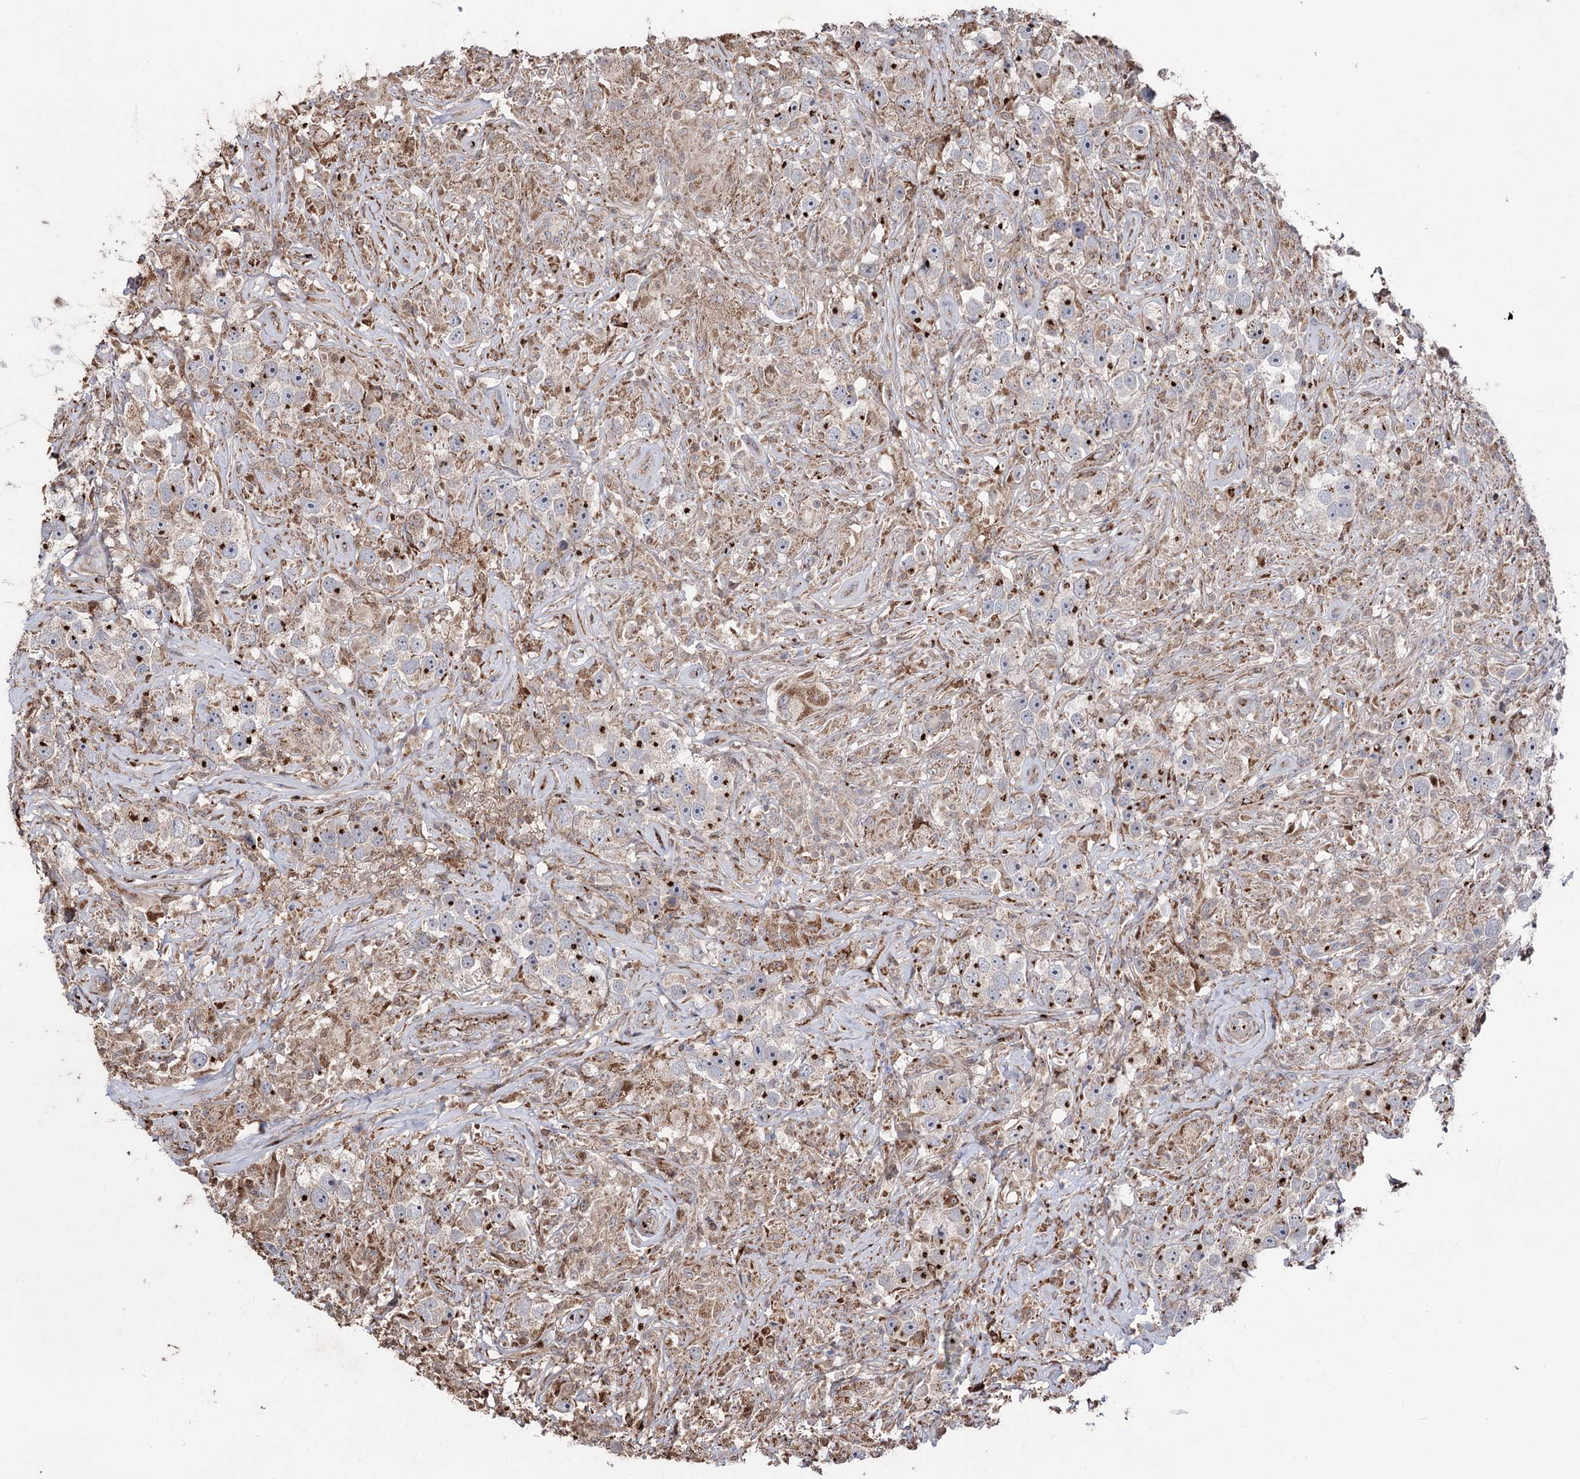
{"staining": {"intensity": "strong", "quantity": "25%-75%", "location": "cytoplasmic/membranous"}, "tissue": "testis cancer", "cell_type": "Tumor cells", "image_type": "cancer", "snomed": [{"axis": "morphology", "description": "Seminoma, NOS"}, {"axis": "topography", "description": "Testis"}], "caption": "Human testis seminoma stained with a protein marker shows strong staining in tumor cells.", "gene": "ARHGAP20", "patient": {"sex": "male", "age": 49}}